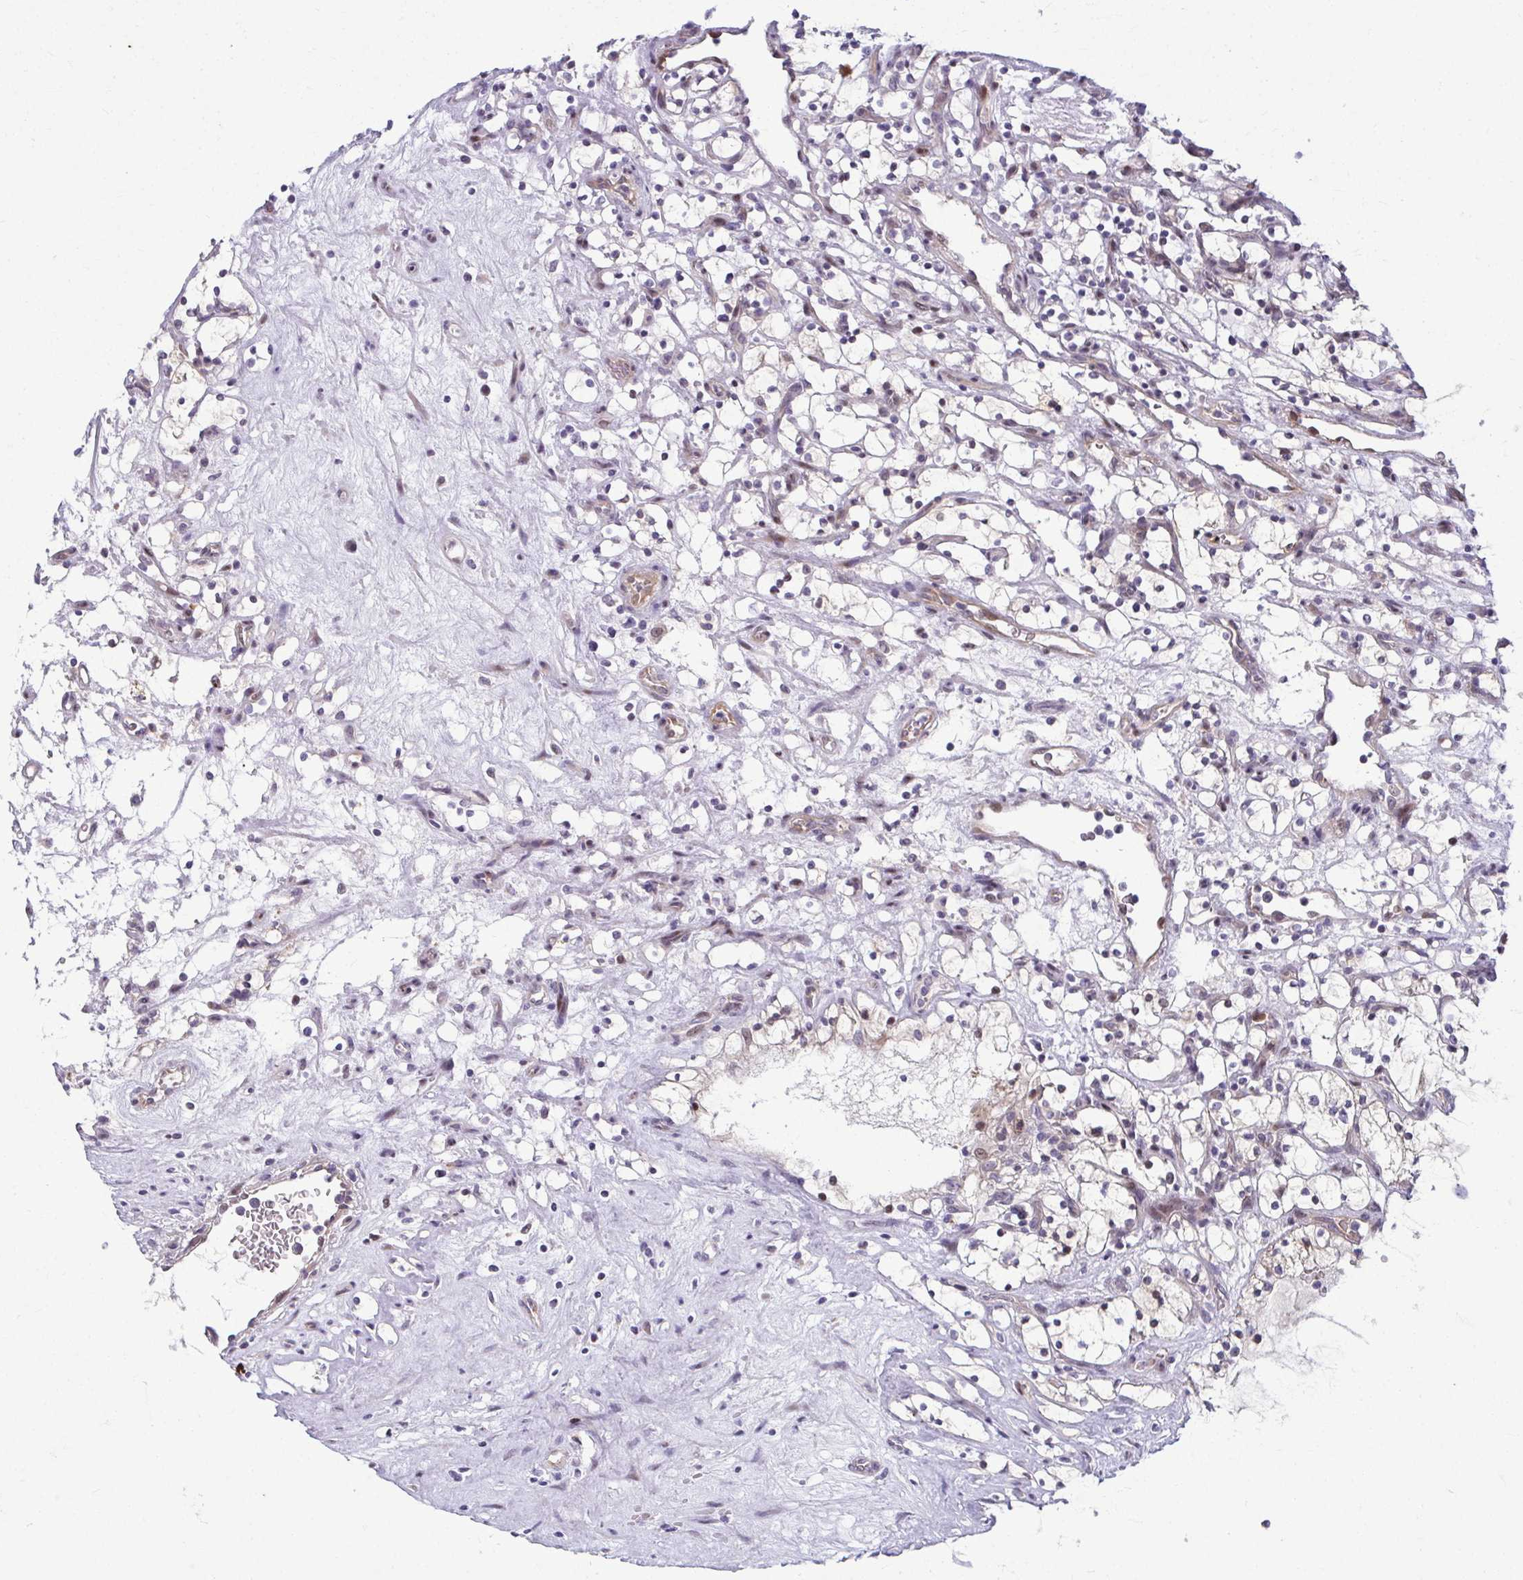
{"staining": {"intensity": "negative", "quantity": "none", "location": "none"}, "tissue": "renal cancer", "cell_type": "Tumor cells", "image_type": "cancer", "snomed": [{"axis": "morphology", "description": "Adenocarcinoma, NOS"}, {"axis": "topography", "description": "Kidney"}], "caption": "A high-resolution photomicrograph shows IHC staining of adenocarcinoma (renal), which displays no significant staining in tumor cells.", "gene": "ODF1", "patient": {"sex": "female", "age": 69}}